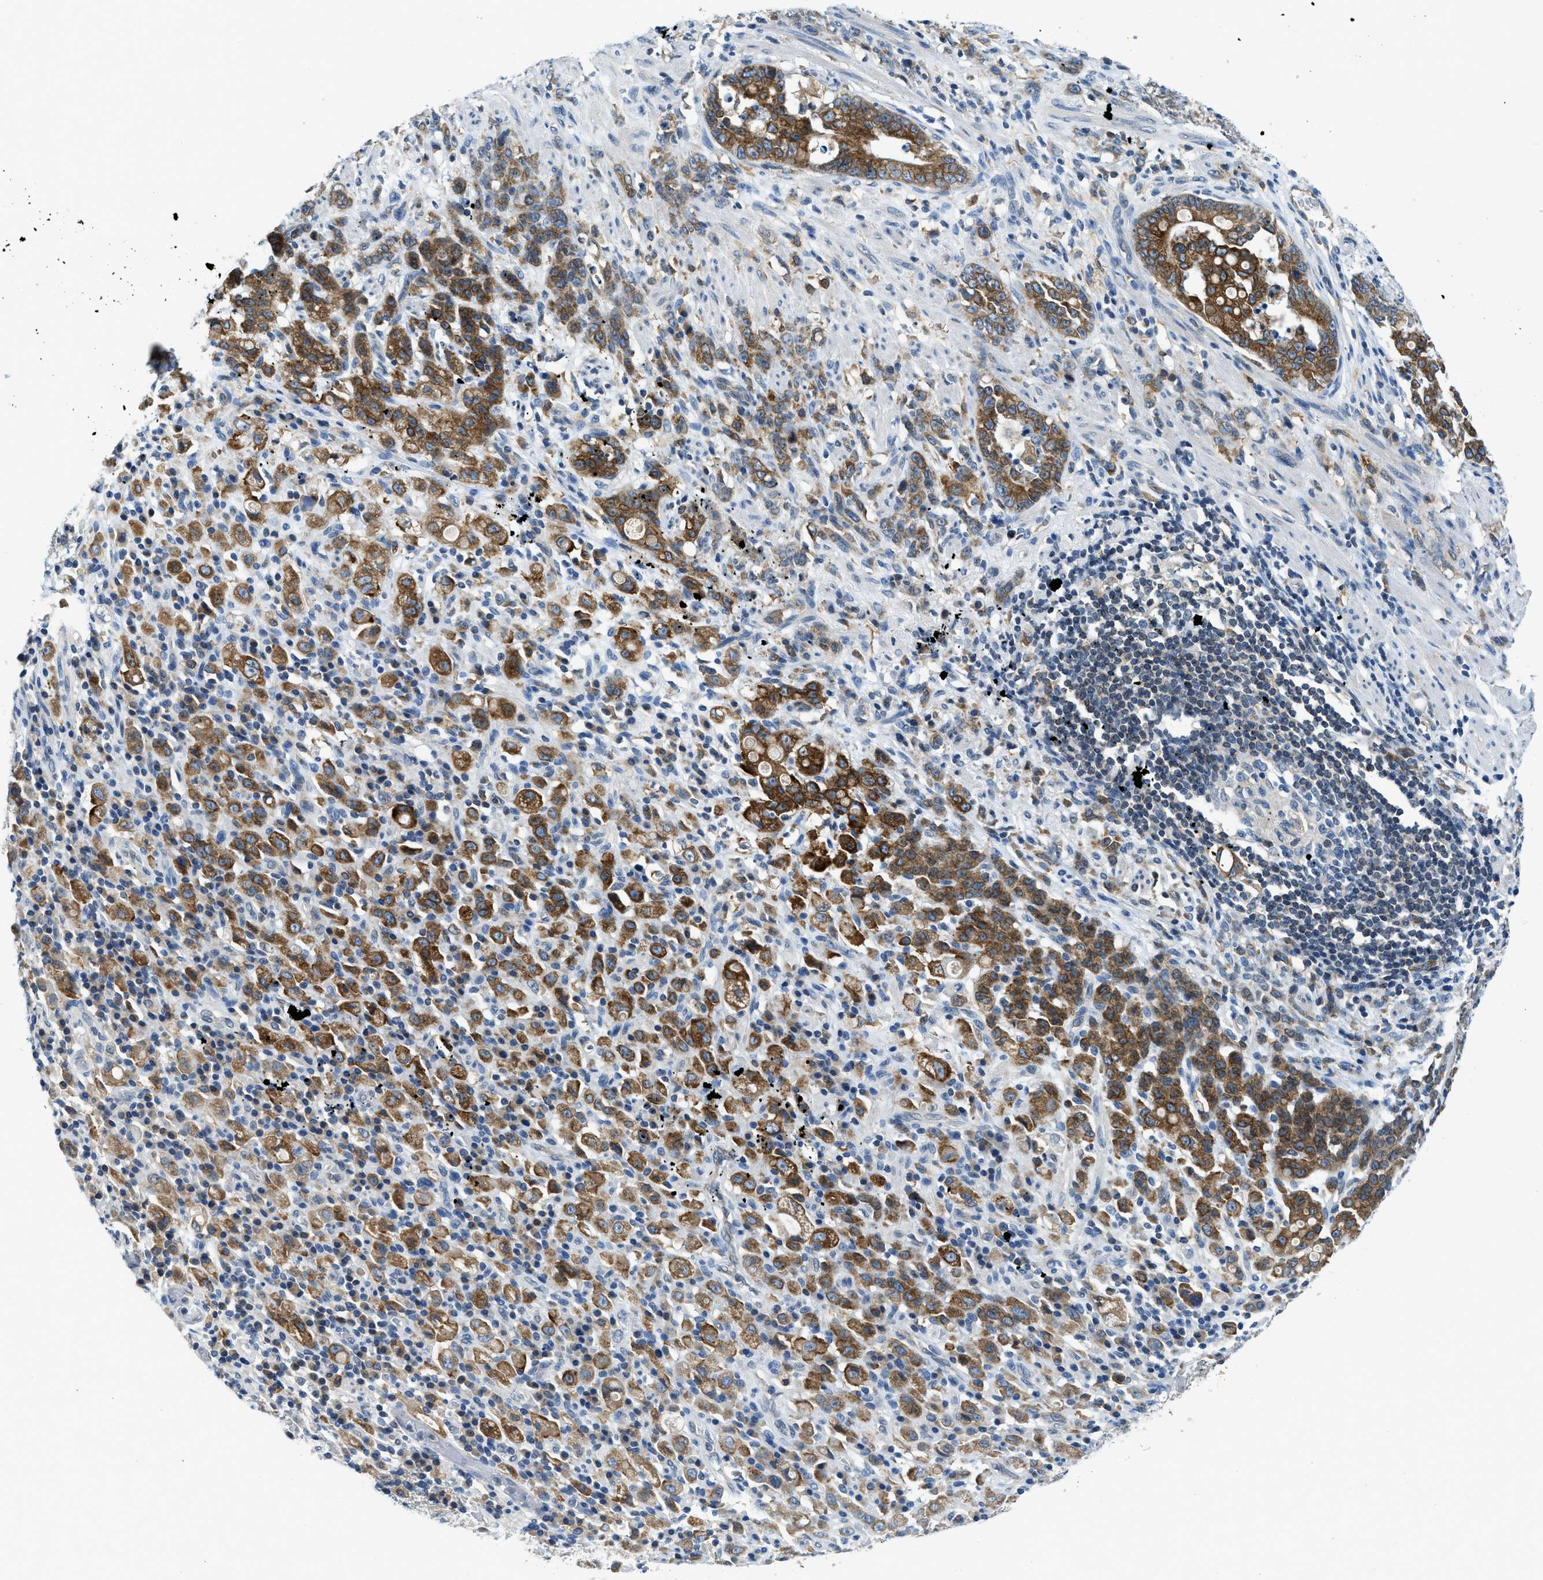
{"staining": {"intensity": "moderate", "quantity": ">75%", "location": "cytoplasmic/membranous"}, "tissue": "stomach cancer", "cell_type": "Tumor cells", "image_type": "cancer", "snomed": [{"axis": "morphology", "description": "Adenocarcinoma, NOS"}, {"axis": "topography", "description": "Stomach, lower"}], "caption": "Brown immunohistochemical staining in human stomach cancer displays moderate cytoplasmic/membranous expression in approximately >75% of tumor cells.", "gene": "BCAP31", "patient": {"sex": "male", "age": 88}}